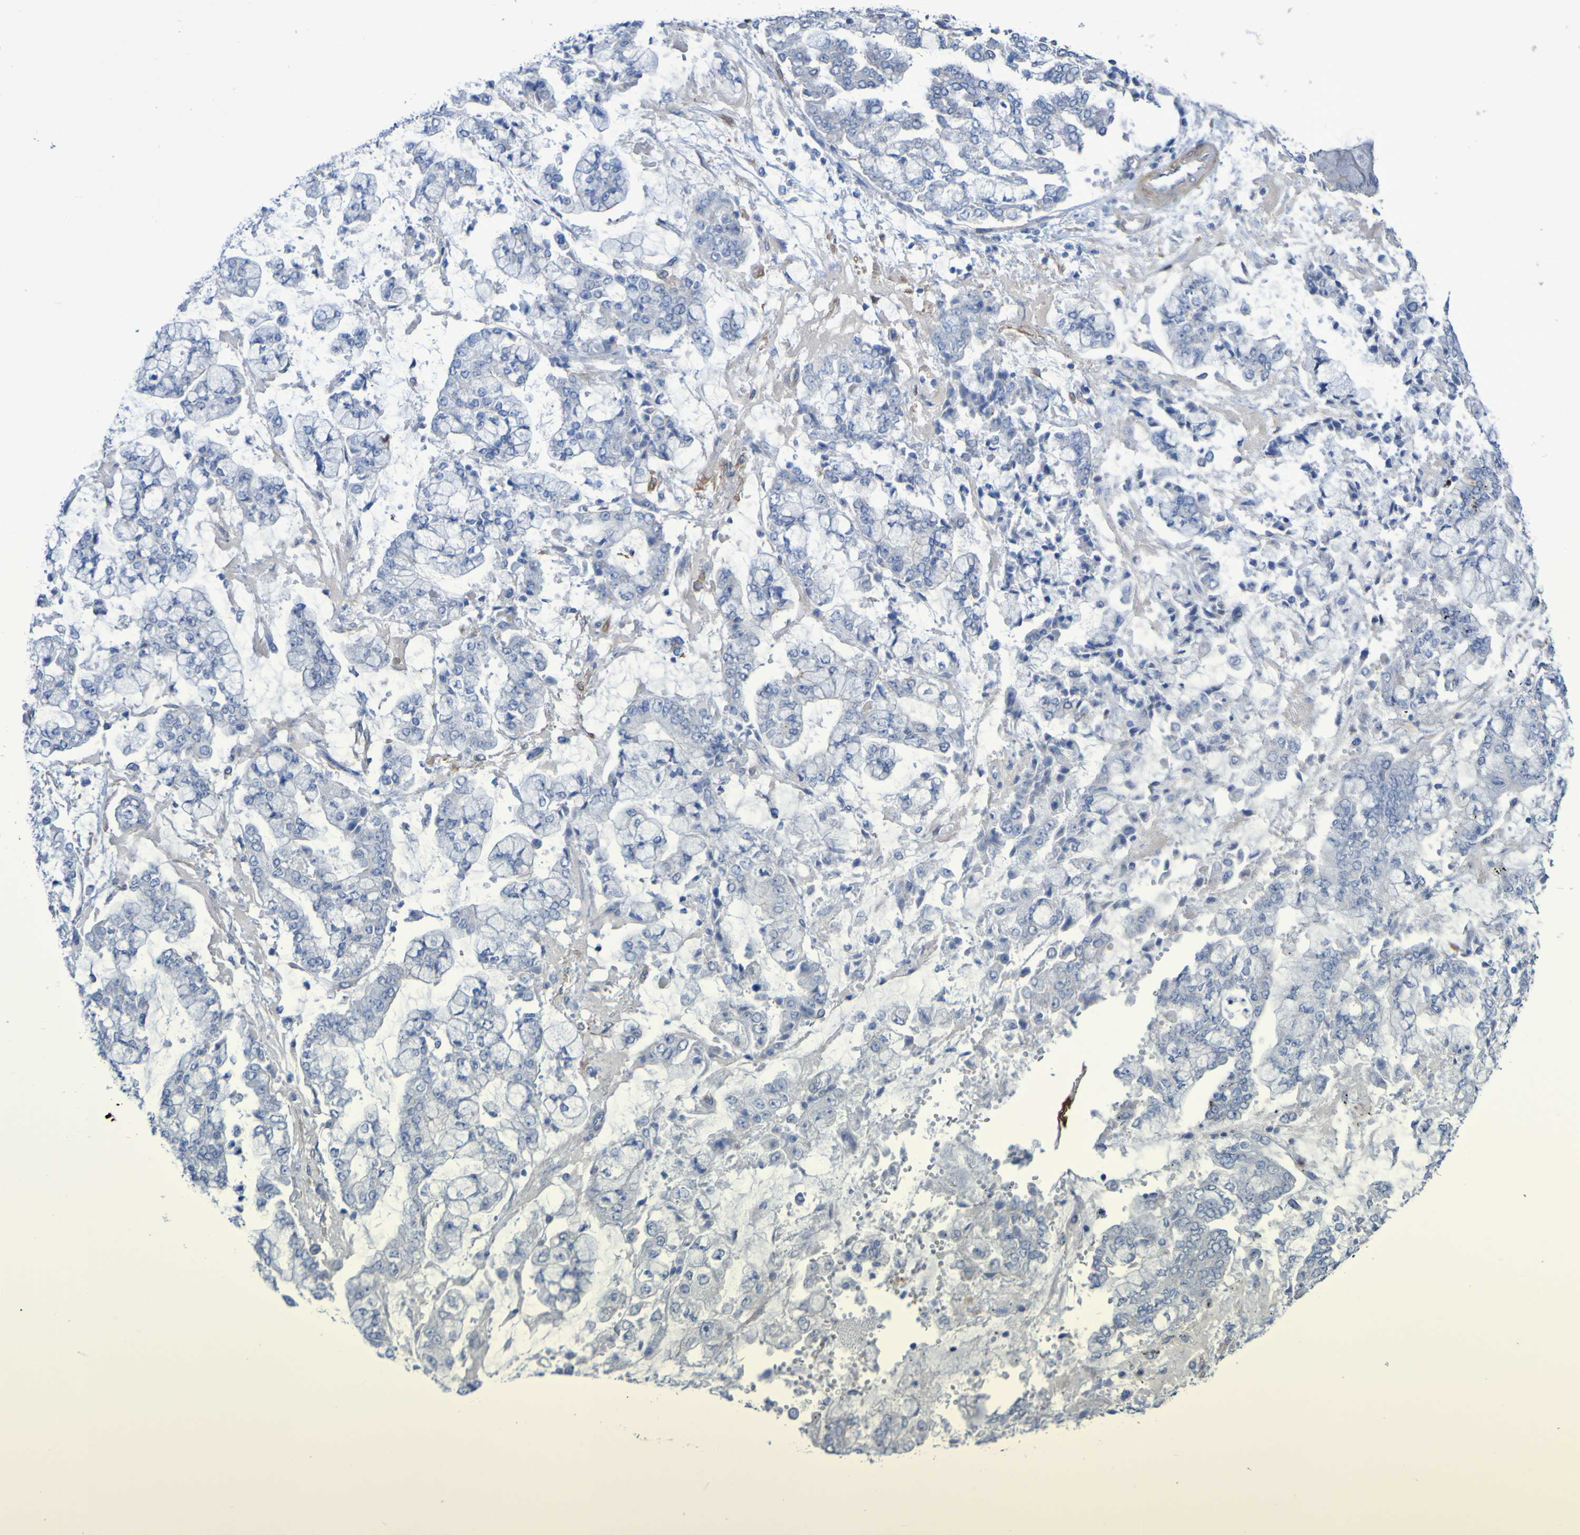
{"staining": {"intensity": "negative", "quantity": "none", "location": "none"}, "tissue": "stomach cancer", "cell_type": "Tumor cells", "image_type": "cancer", "snomed": [{"axis": "morphology", "description": "Adenocarcinoma, NOS"}, {"axis": "topography", "description": "Stomach"}], "caption": "Image shows no significant protein staining in tumor cells of stomach cancer (adenocarcinoma).", "gene": "LPP", "patient": {"sex": "male", "age": 76}}